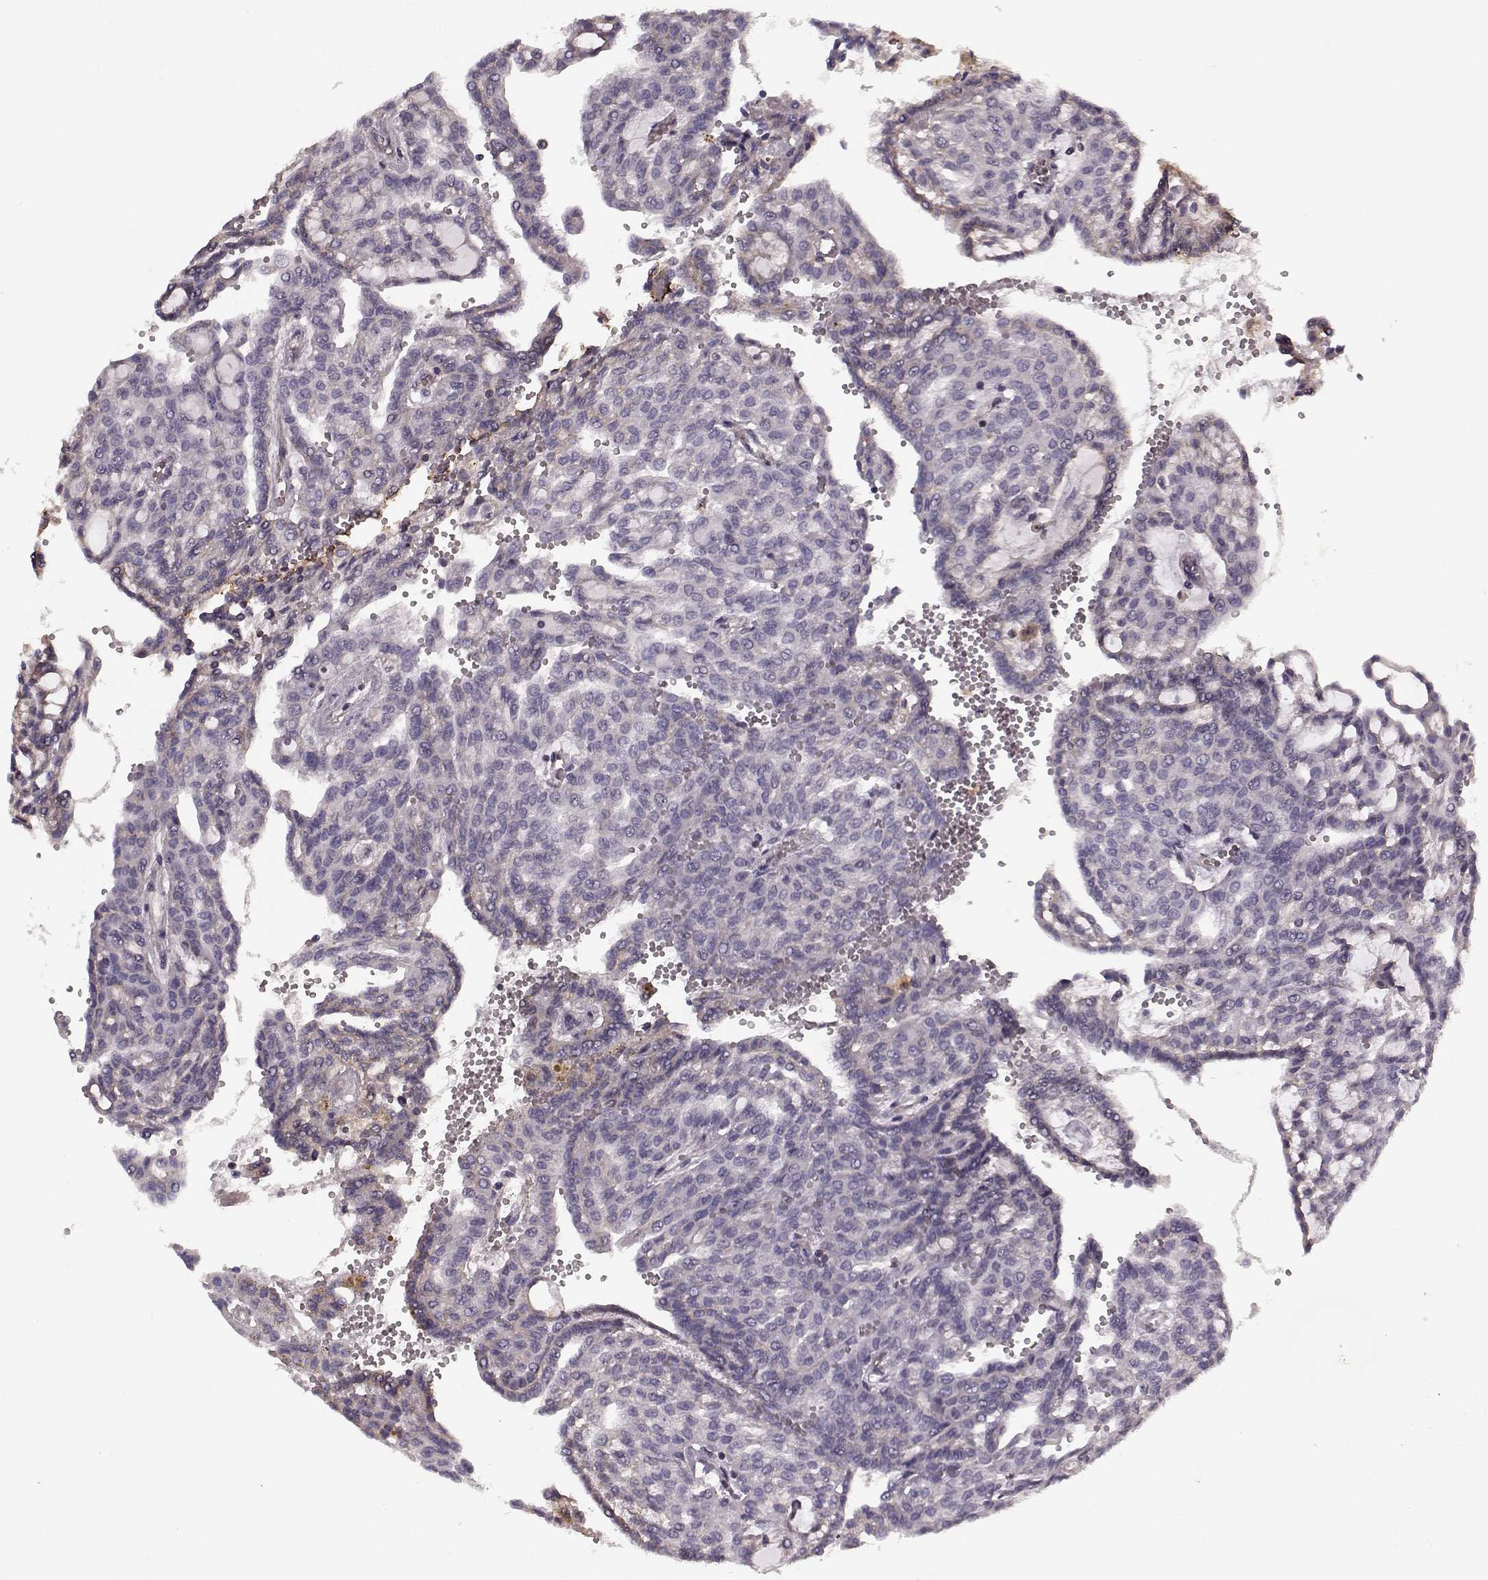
{"staining": {"intensity": "negative", "quantity": "none", "location": "none"}, "tissue": "renal cancer", "cell_type": "Tumor cells", "image_type": "cancer", "snomed": [{"axis": "morphology", "description": "Adenocarcinoma, NOS"}, {"axis": "topography", "description": "Kidney"}], "caption": "Photomicrograph shows no significant protein staining in tumor cells of renal cancer.", "gene": "PDCD1", "patient": {"sex": "male", "age": 63}}